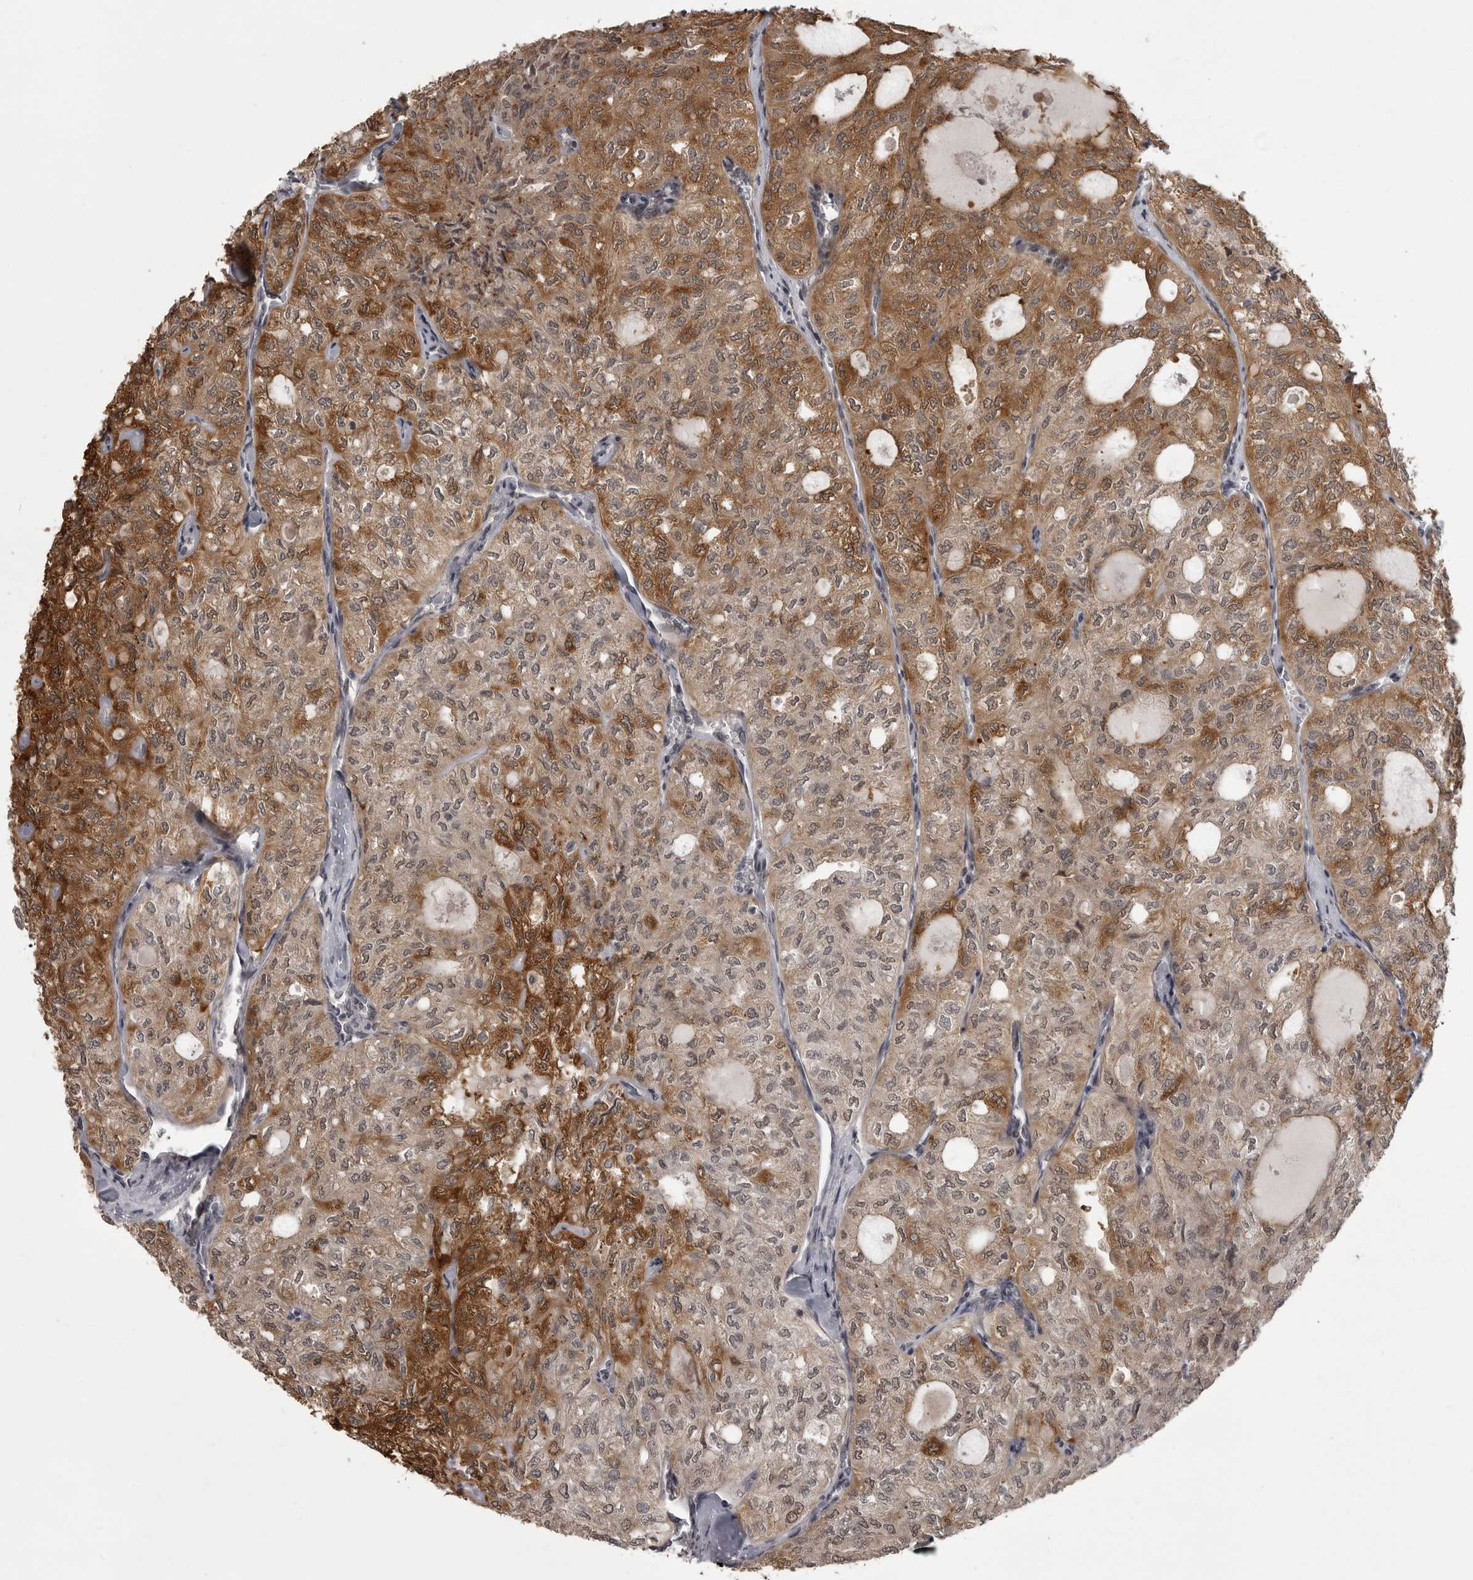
{"staining": {"intensity": "strong", "quantity": "25%-75%", "location": "cytoplasmic/membranous"}, "tissue": "thyroid cancer", "cell_type": "Tumor cells", "image_type": "cancer", "snomed": [{"axis": "morphology", "description": "Follicular adenoma carcinoma, NOS"}, {"axis": "topography", "description": "Thyroid gland"}], "caption": "DAB immunohistochemical staining of thyroid cancer shows strong cytoplasmic/membranous protein staining in approximately 25%-75% of tumor cells. The protein is shown in brown color, while the nuclei are stained blue.", "gene": "SNX16", "patient": {"sex": "male", "age": 75}}